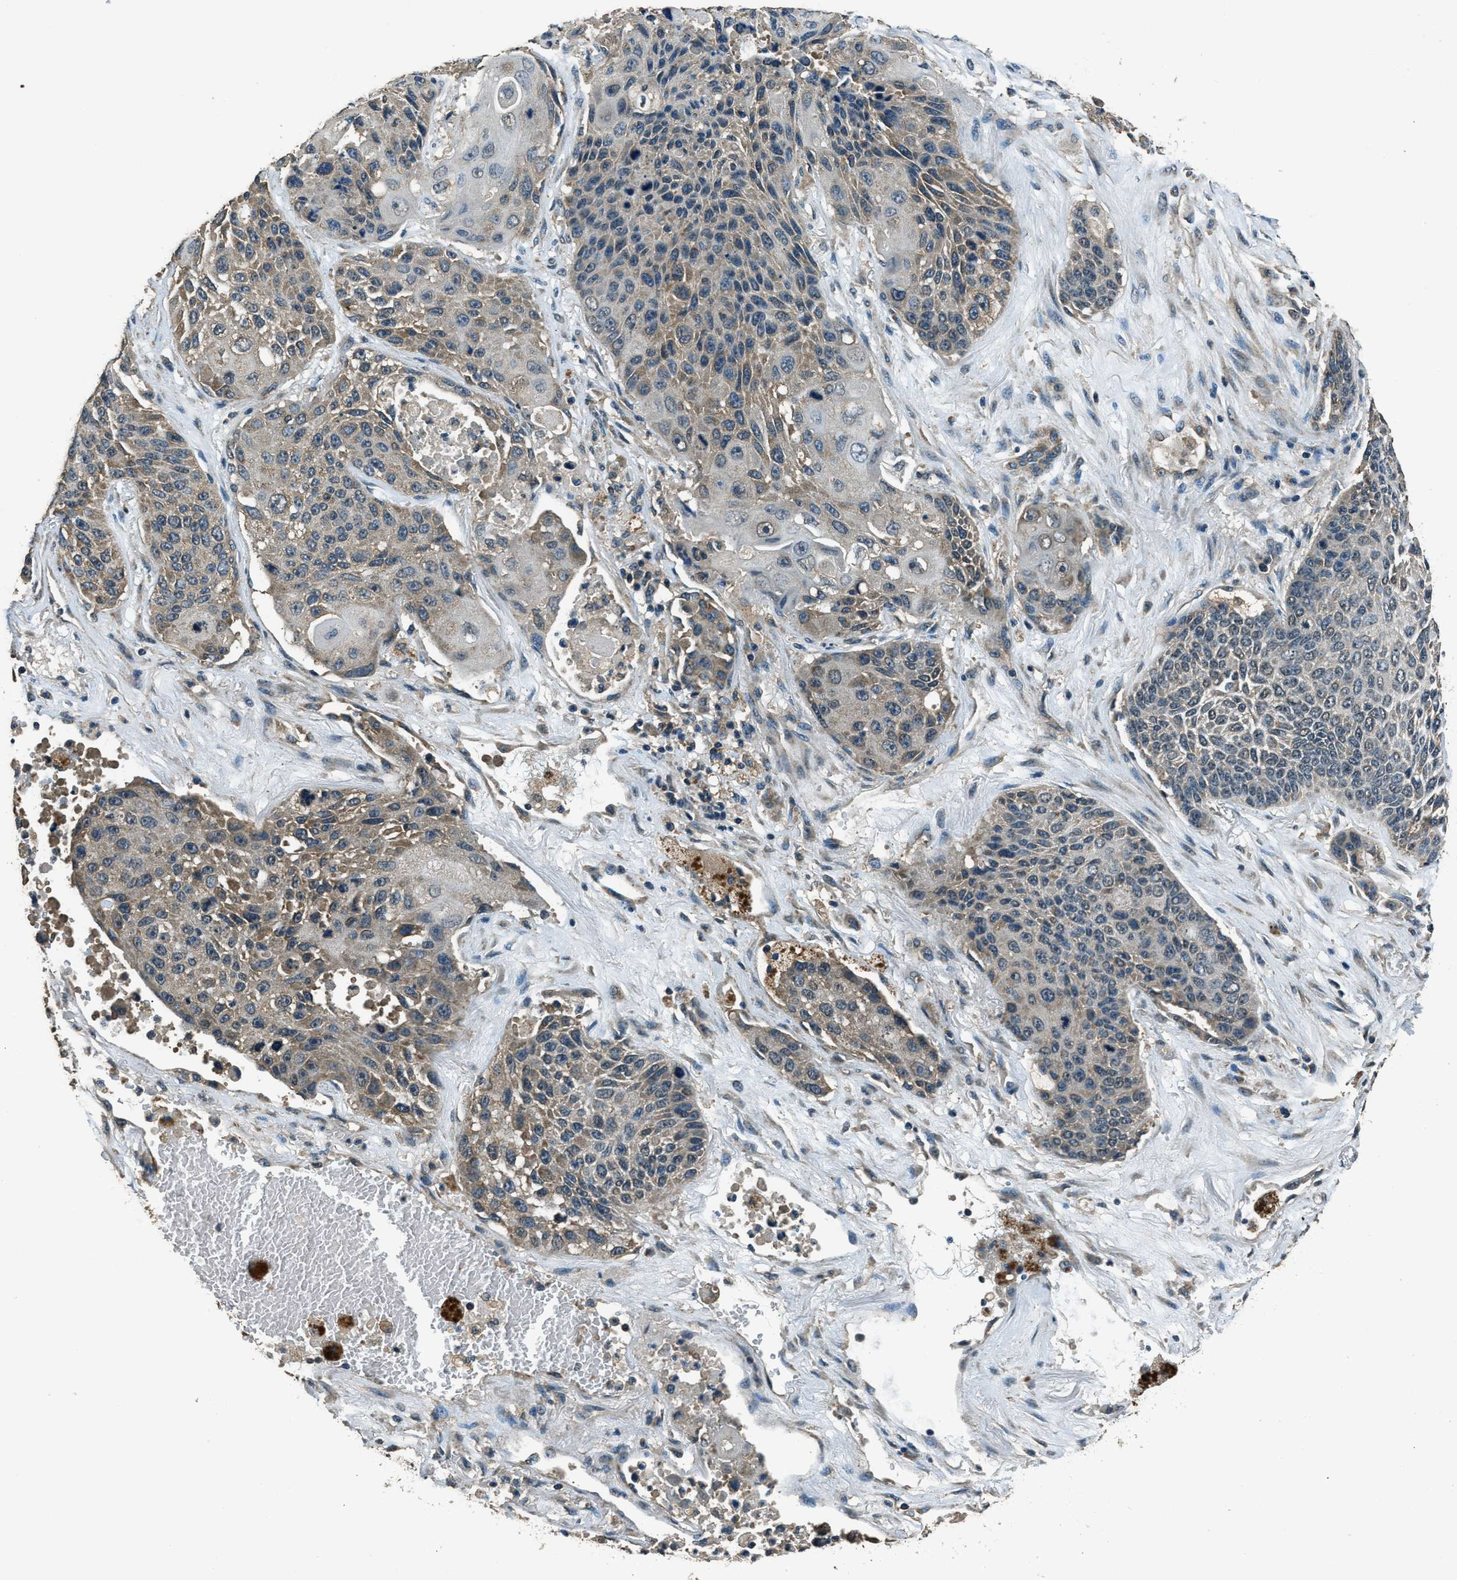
{"staining": {"intensity": "weak", "quantity": "<25%", "location": "cytoplasmic/membranous"}, "tissue": "lung cancer", "cell_type": "Tumor cells", "image_type": "cancer", "snomed": [{"axis": "morphology", "description": "Squamous cell carcinoma, NOS"}, {"axis": "topography", "description": "Lung"}], "caption": "DAB immunohistochemical staining of lung cancer (squamous cell carcinoma) reveals no significant staining in tumor cells.", "gene": "SALL3", "patient": {"sex": "male", "age": 61}}